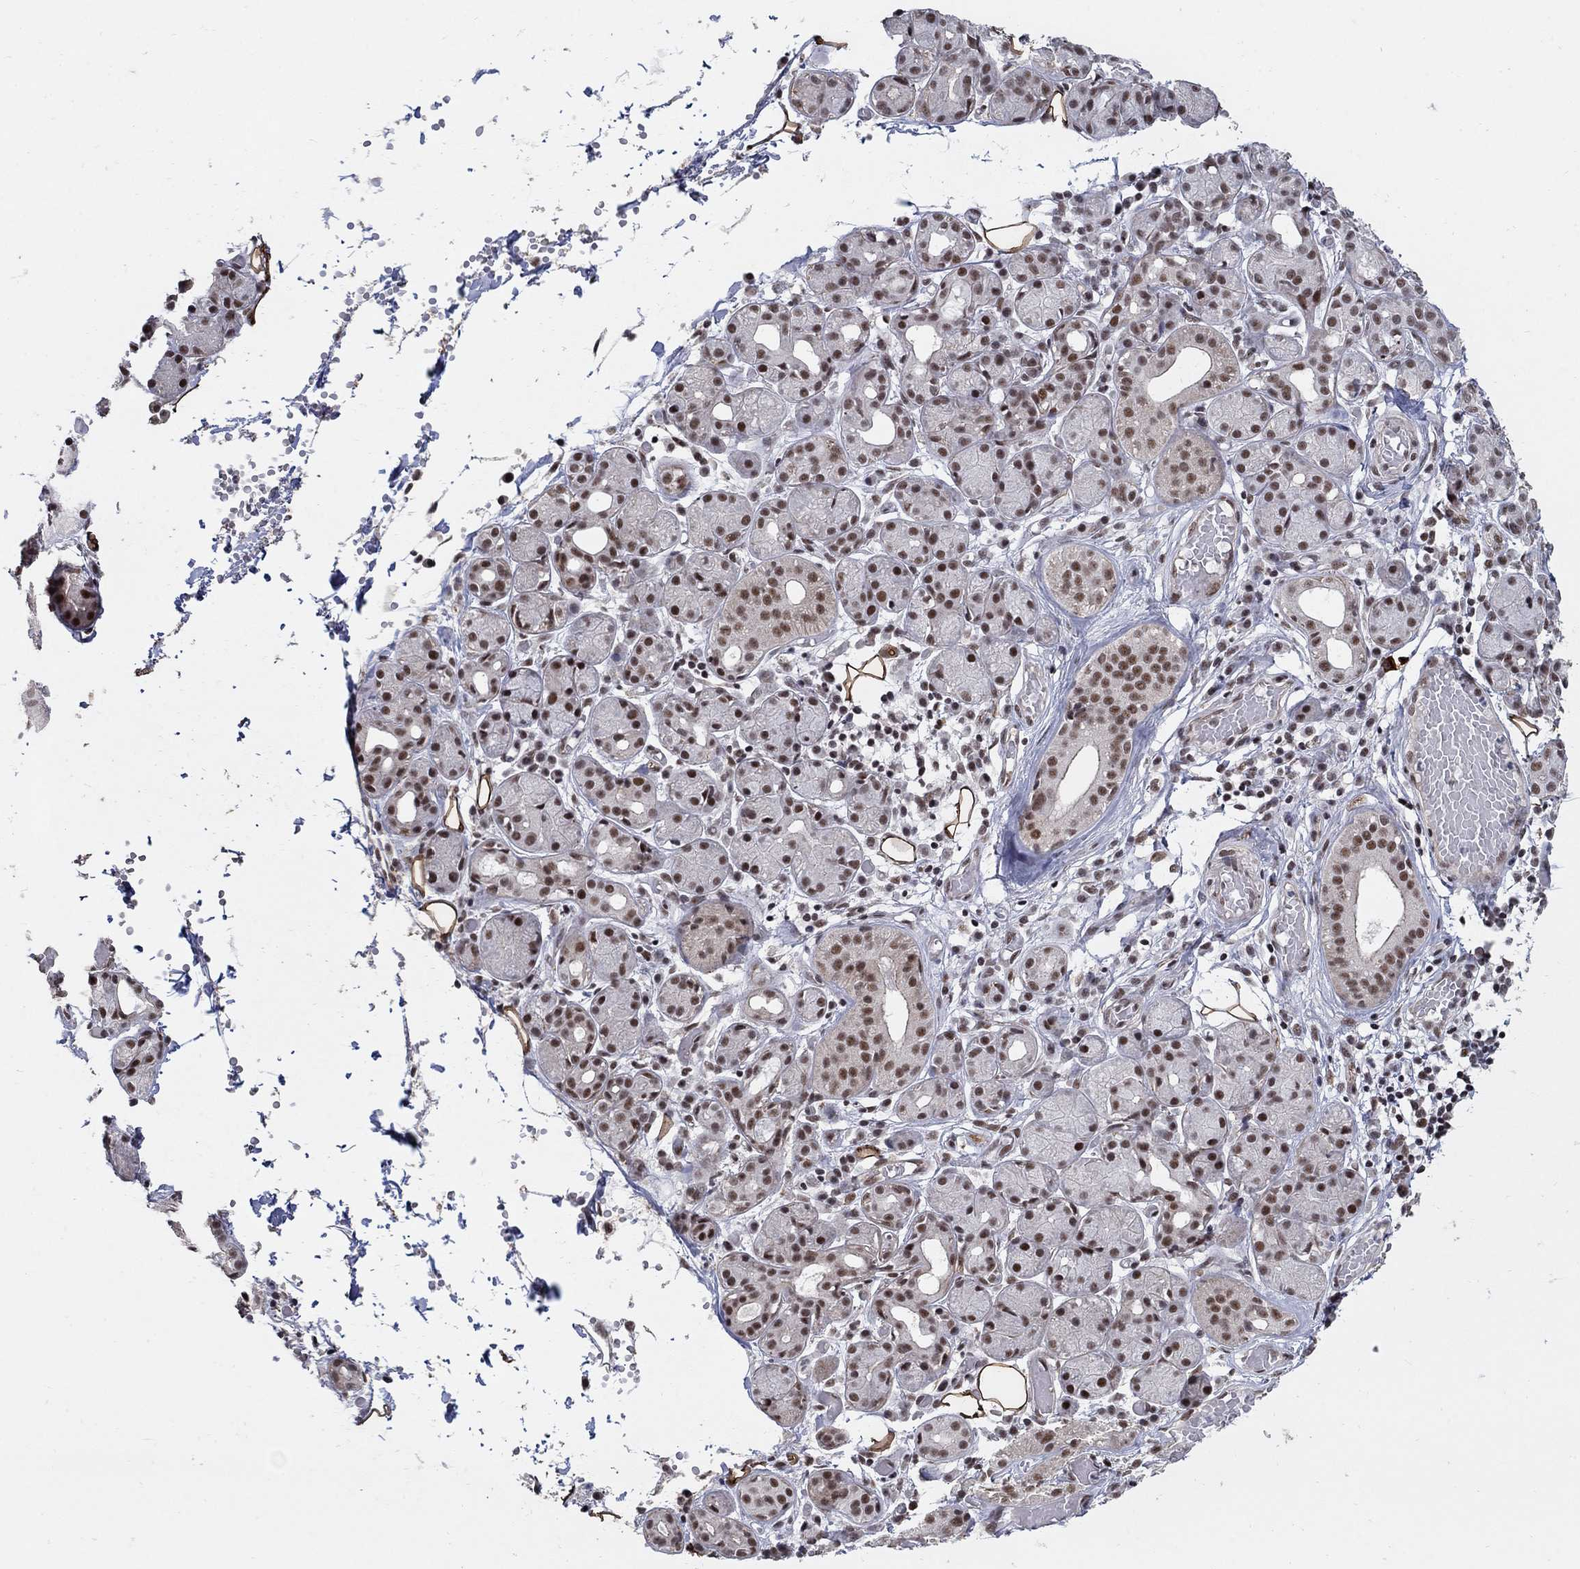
{"staining": {"intensity": "moderate", "quantity": ">75%", "location": "nuclear"}, "tissue": "salivary gland", "cell_type": "Glandular cells", "image_type": "normal", "snomed": [{"axis": "morphology", "description": "Normal tissue, NOS"}, {"axis": "topography", "description": "Salivary gland"}, {"axis": "topography", "description": "Peripheral nerve tissue"}], "caption": "Immunohistochemistry of unremarkable human salivary gland shows medium levels of moderate nuclear positivity in approximately >75% of glandular cells.", "gene": "PNISR", "patient": {"sex": "male", "age": 71}}